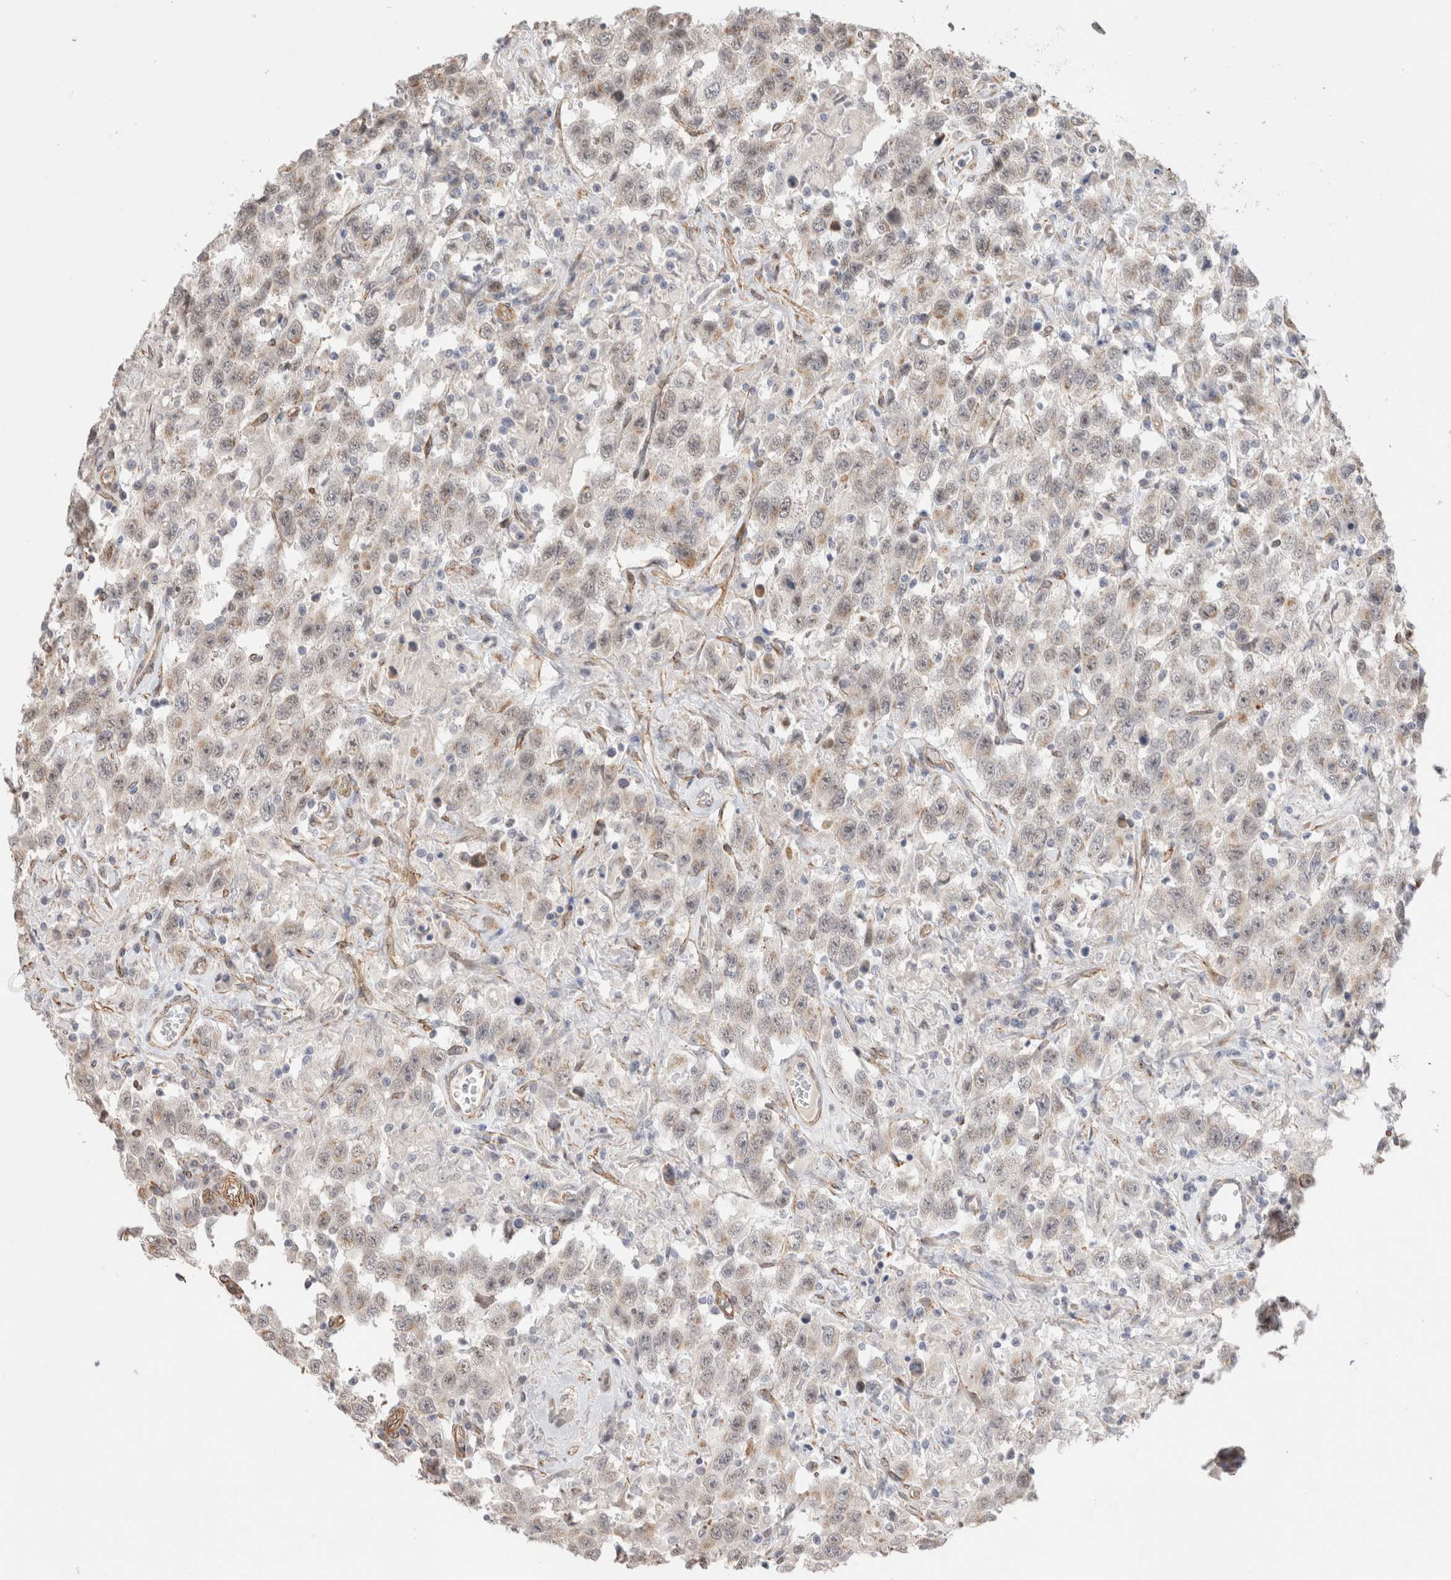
{"staining": {"intensity": "weak", "quantity": "25%-75%", "location": "cytoplasmic/membranous,nuclear"}, "tissue": "testis cancer", "cell_type": "Tumor cells", "image_type": "cancer", "snomed": [{"axis": "morphology", "description": "Seminoma, NOS"}, {"axis": "topography", "description": "Testis"}], "caption": "Protein analysis of testis cancer (seminoma) tissue displays weak cytoplasmic/membranous and nuclear expression in about 25%-75% of tumor cells.", "gene": "CAAP1", "patient": {"sex": "male", "age": 41}}